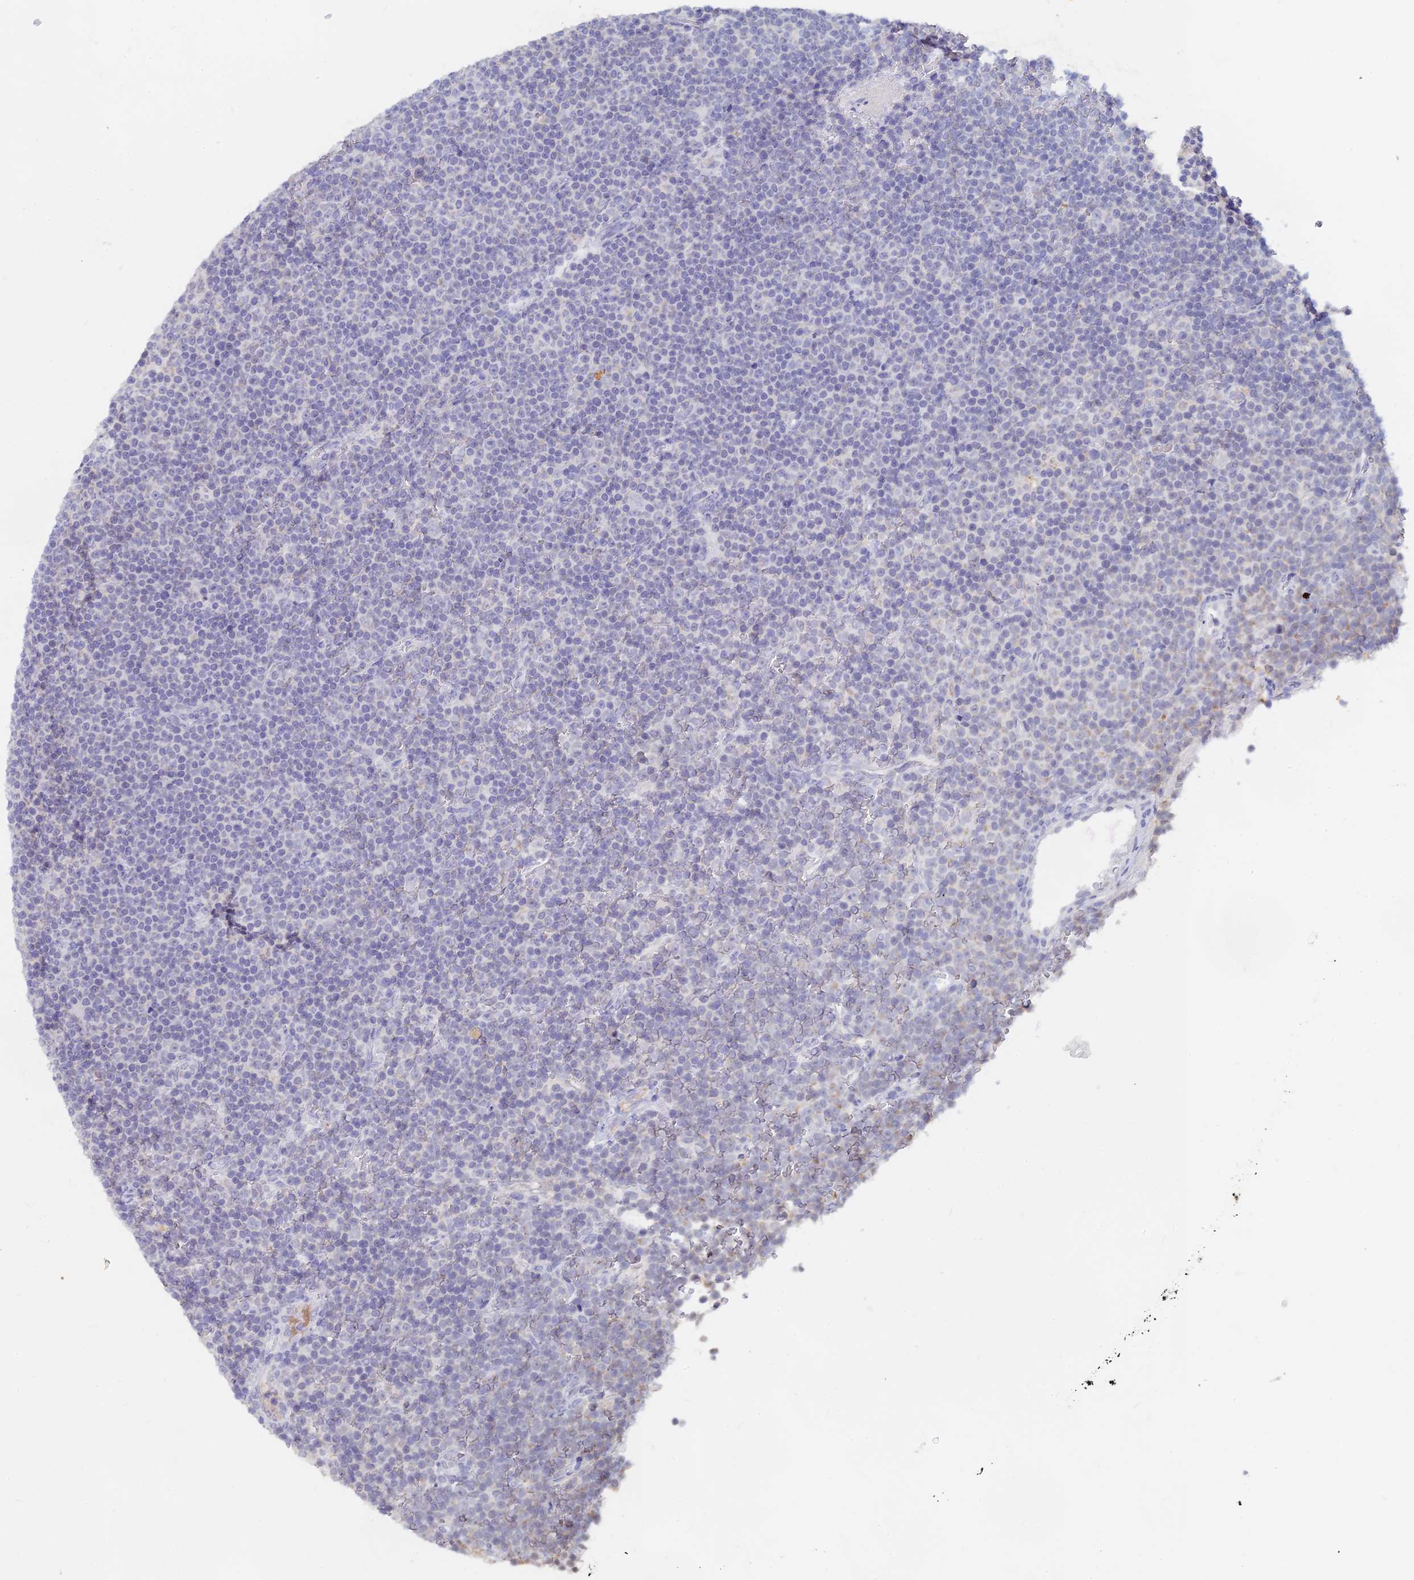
{"staining": {"intensity": "negative", "quantity": "none", "location": "none"}, "tissue": "lymphoma", "cell_type": "Tumor cells", "image_type": "cancer", "snomed": [{"axis": "morphology", "description": "Malignant lymphoma, non-Hodgkin's type, Low grade"}, {"axis": "topography", "description": "Lymph node"}], "caption": "This histopathology image is of lymphoma stained with IHC to label a protein in brown with the nuclei are counter-stained blue. There is no staining in tumor cells.", "gene": "LRIF1", "patient": {"sex": "female", "age": 67}}